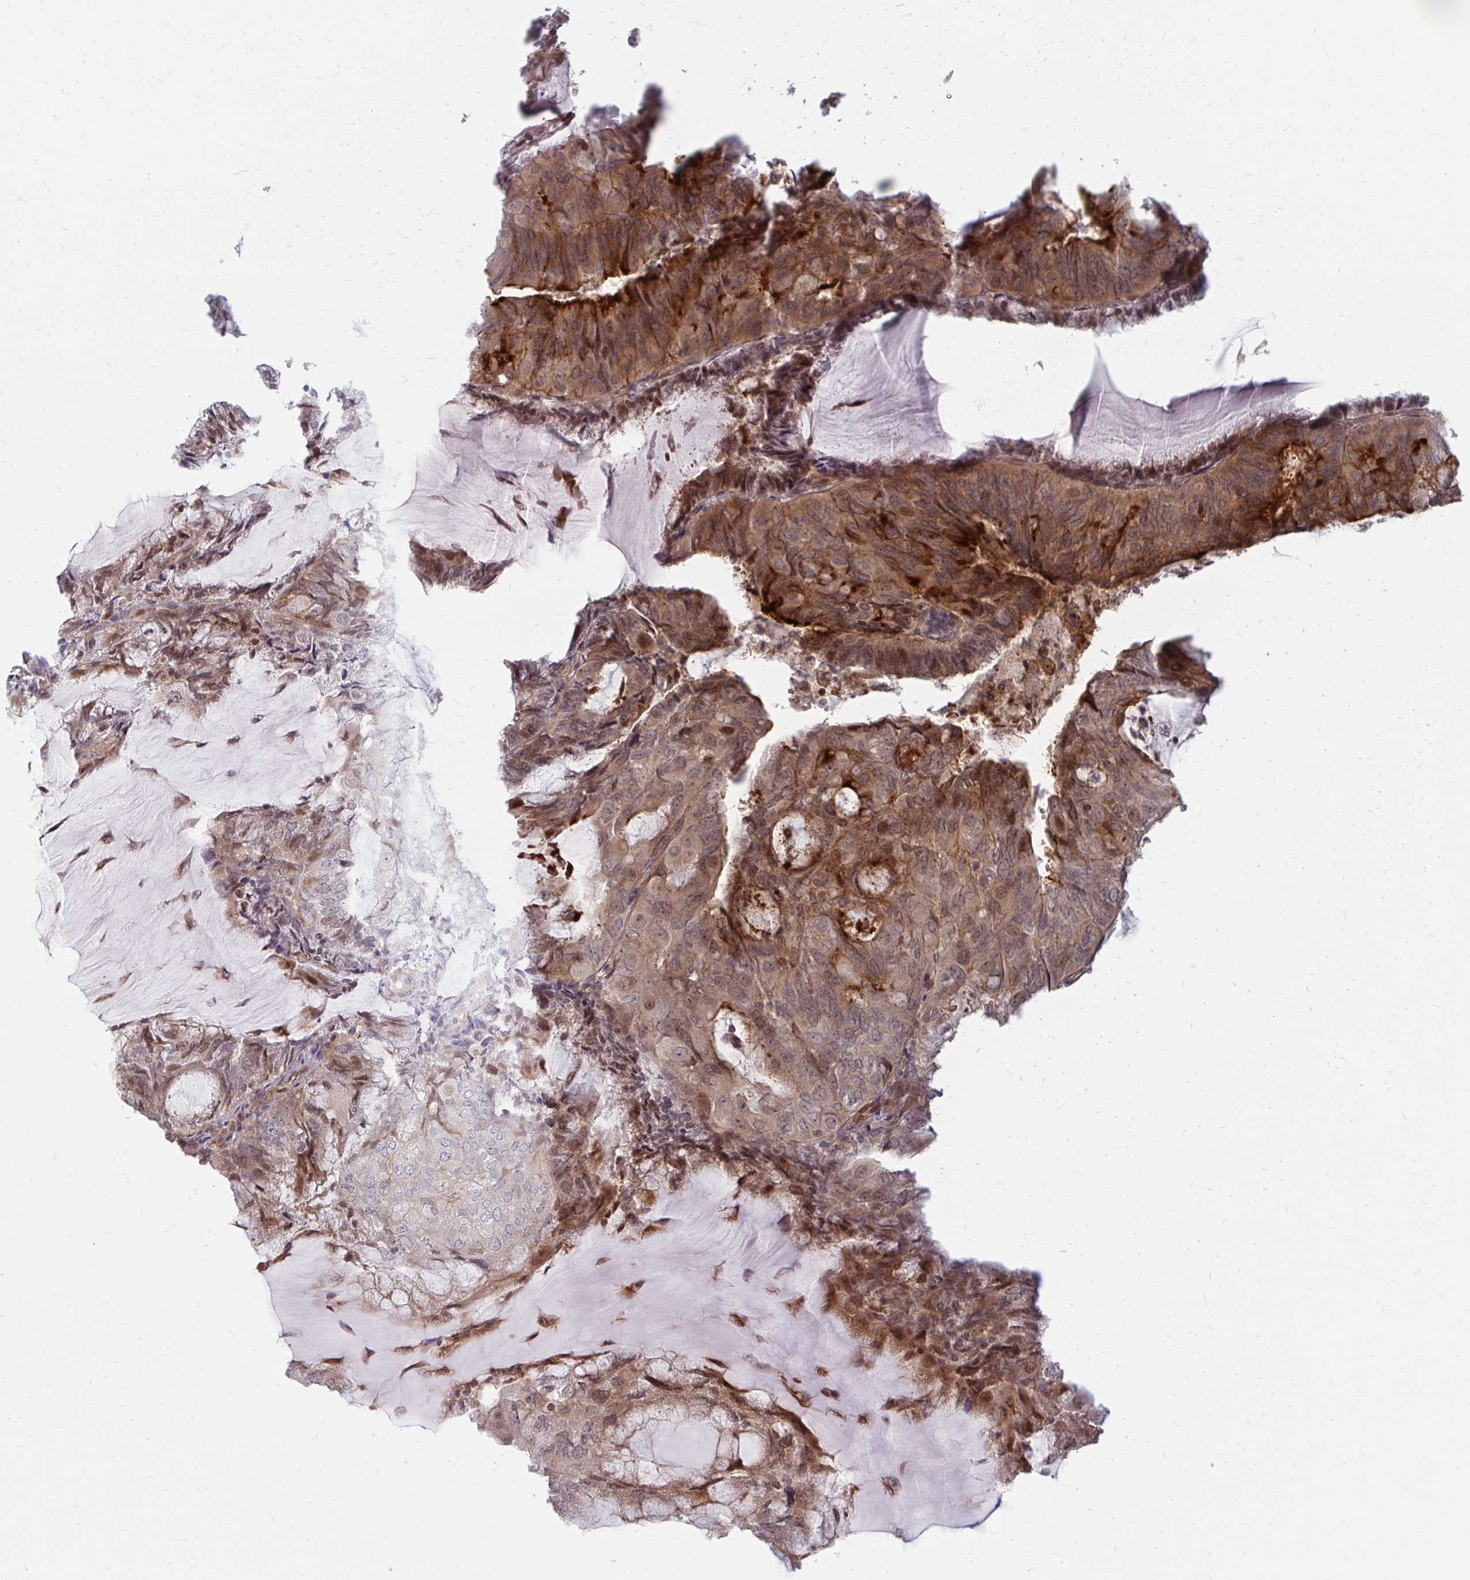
{"staining": {"intensity": "moderate", "quantity": "25%-75%", "location": "cytoplasmic/membranous"}, "tissue": "endometrial cancer", "cell_type": "Tumor cells", "image_type": "cancer", "snomed": [{"axis": "morphology", "description": "Adenocarcinoma, NOS"}, {"axis": "topography", "description": "Endometrium"}], "caption": "The histopathology image displays staining of endometrial cancer, revealing moderate cytoplasmic/membranous protein positivity (brown color) within tumor cells. Nuclei are stained in blue.", "gene": "ZNF285", "patient": {"sex": "female", "age": 81}}